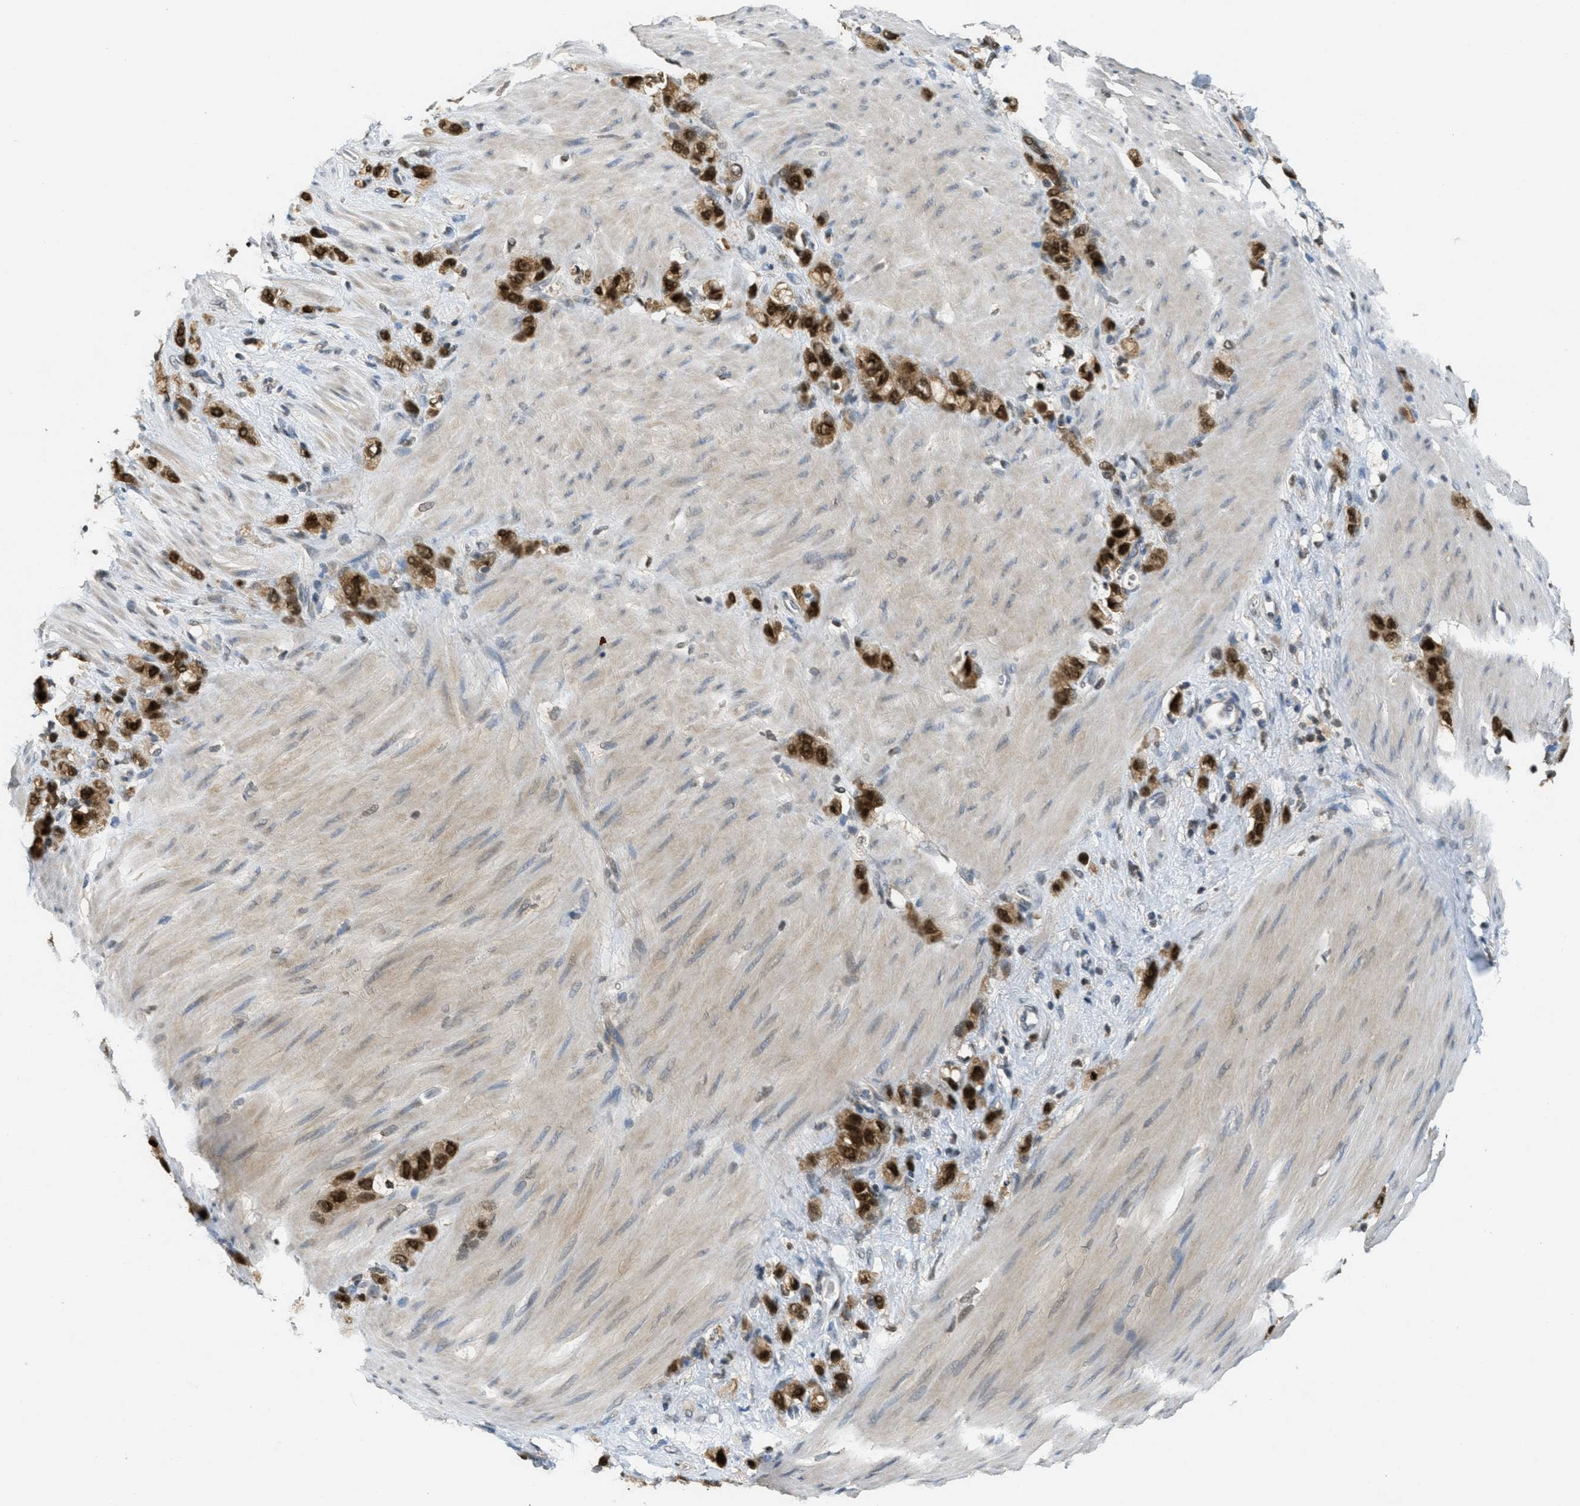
{"staining": {"intensity": "strong", "quantity": ">75%", "location": "cytoplasmic/membranous,nuclear"}, "tissue": "stomach cancer", "cell_type": "Tumor cells", "image_type": "cancer", "snomed": [{"axis": "morphology", "description": "Normal tissue, NOS"}, {"axis": "morphology", "description": "Adenocarcinoma, NOS"}, {"axis": "morphology", "description": "Adenocarcinoma, High grade"}, {"axis": "topography", "description": "Stomach, upper"}, {"axis": "topography", "description": "Stomach"}], "caption": "Approximately >75% of tumor cells in stomach cancer (adenocarcinoma) display strong cytoplasmic/membranous and nuclear protein positivity as visualized by brown immunohistochemical staining.", "gene": "DNAJB1", "patient": {"sex": "female", "age": 65}}